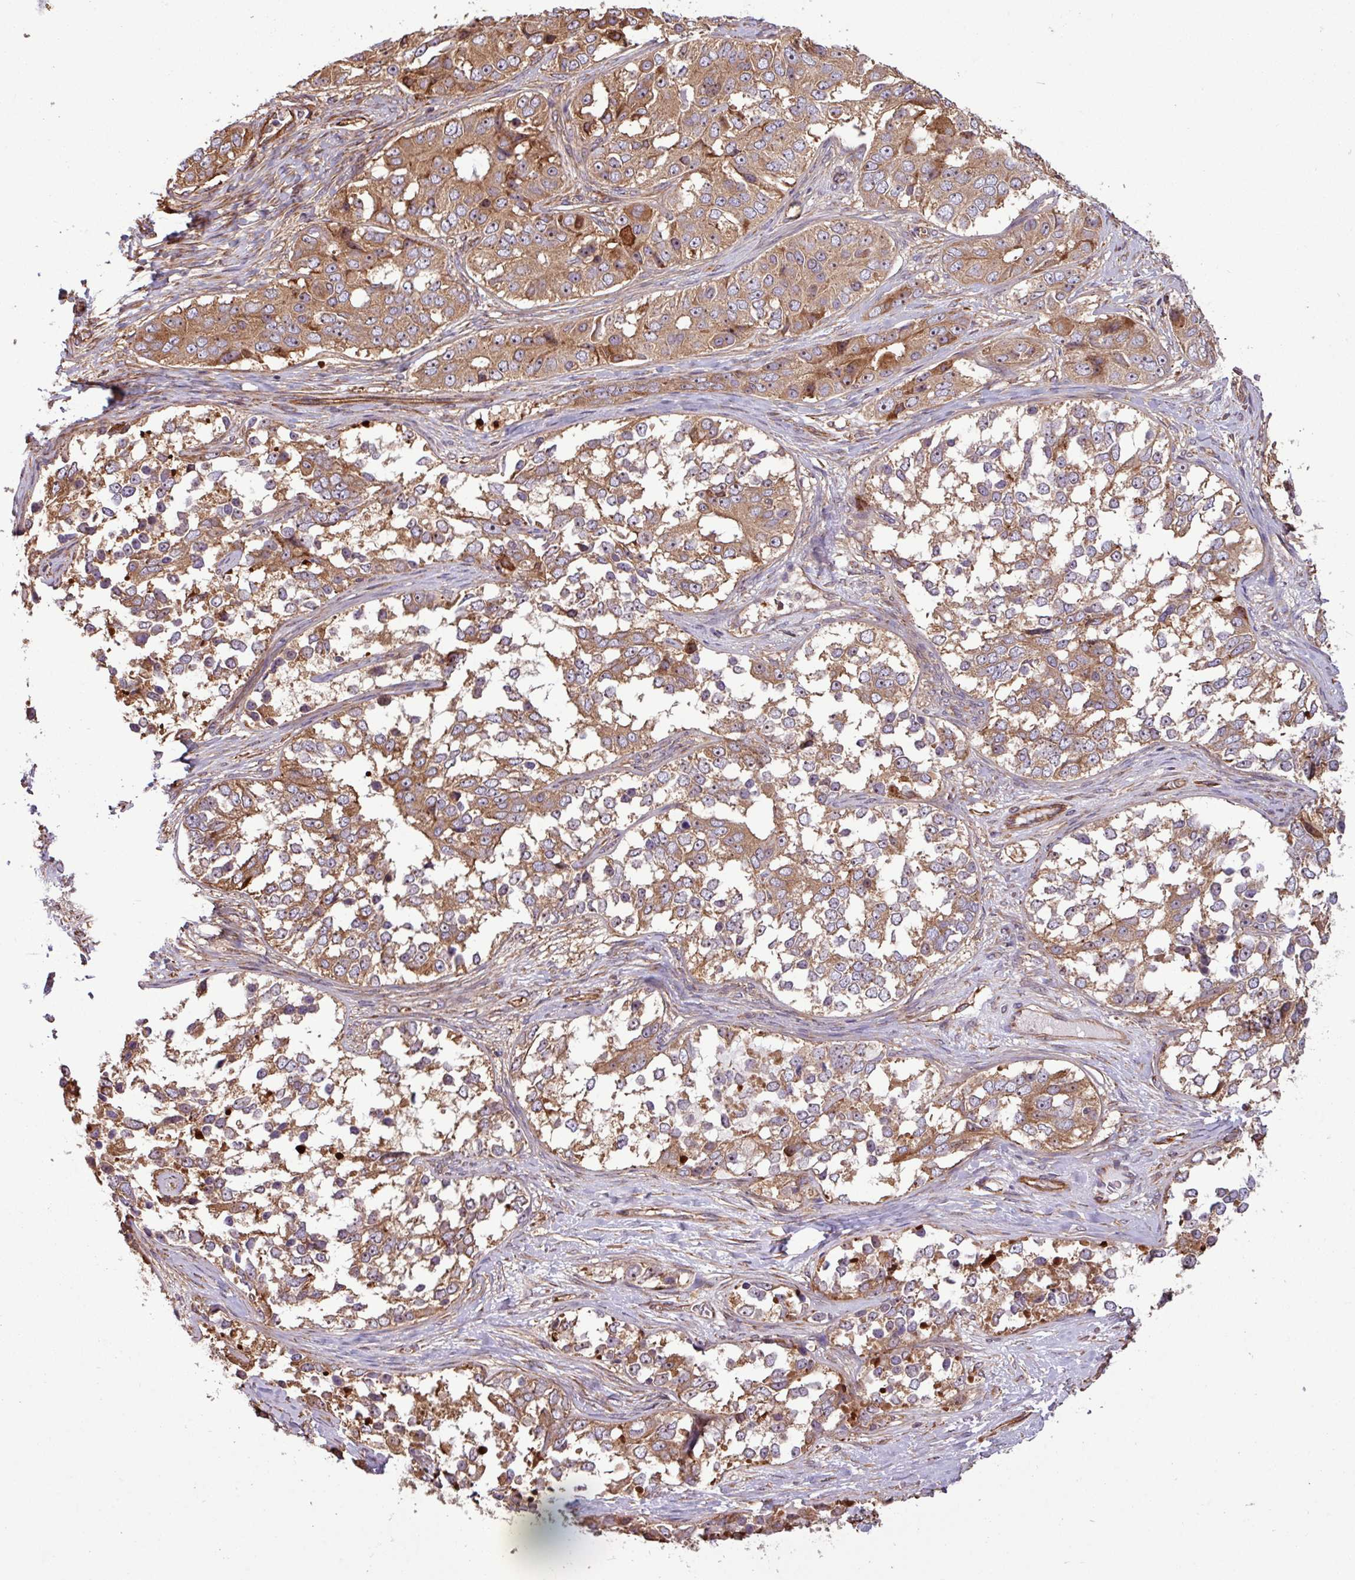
{"staining": {"intensity": "moderate", "quantity": ">75%", "location": "cytoplasmic/membranous"}, "tissue": "ovarian cancer", "cell_type": "Tumor cells", "image_type": "cancer", "snomed": [{"axis": "morphology", "description": "Carcinoma, endometroid"}, {"axis": "topography", "description": "Ovary"}], "caption": "Ovarian endometroid carcinoma was stained to show a protein in brown. There is medium levels of moderate cytoplasmic/membranous expression in about >75% of tumor cells. The staining was performed using DAB, with brown indicating positive protein expression. Nuclei are stained blue with hematoxylin.", "gene": "ZNF300", "patient": {"sex": "female", "age": 51}}